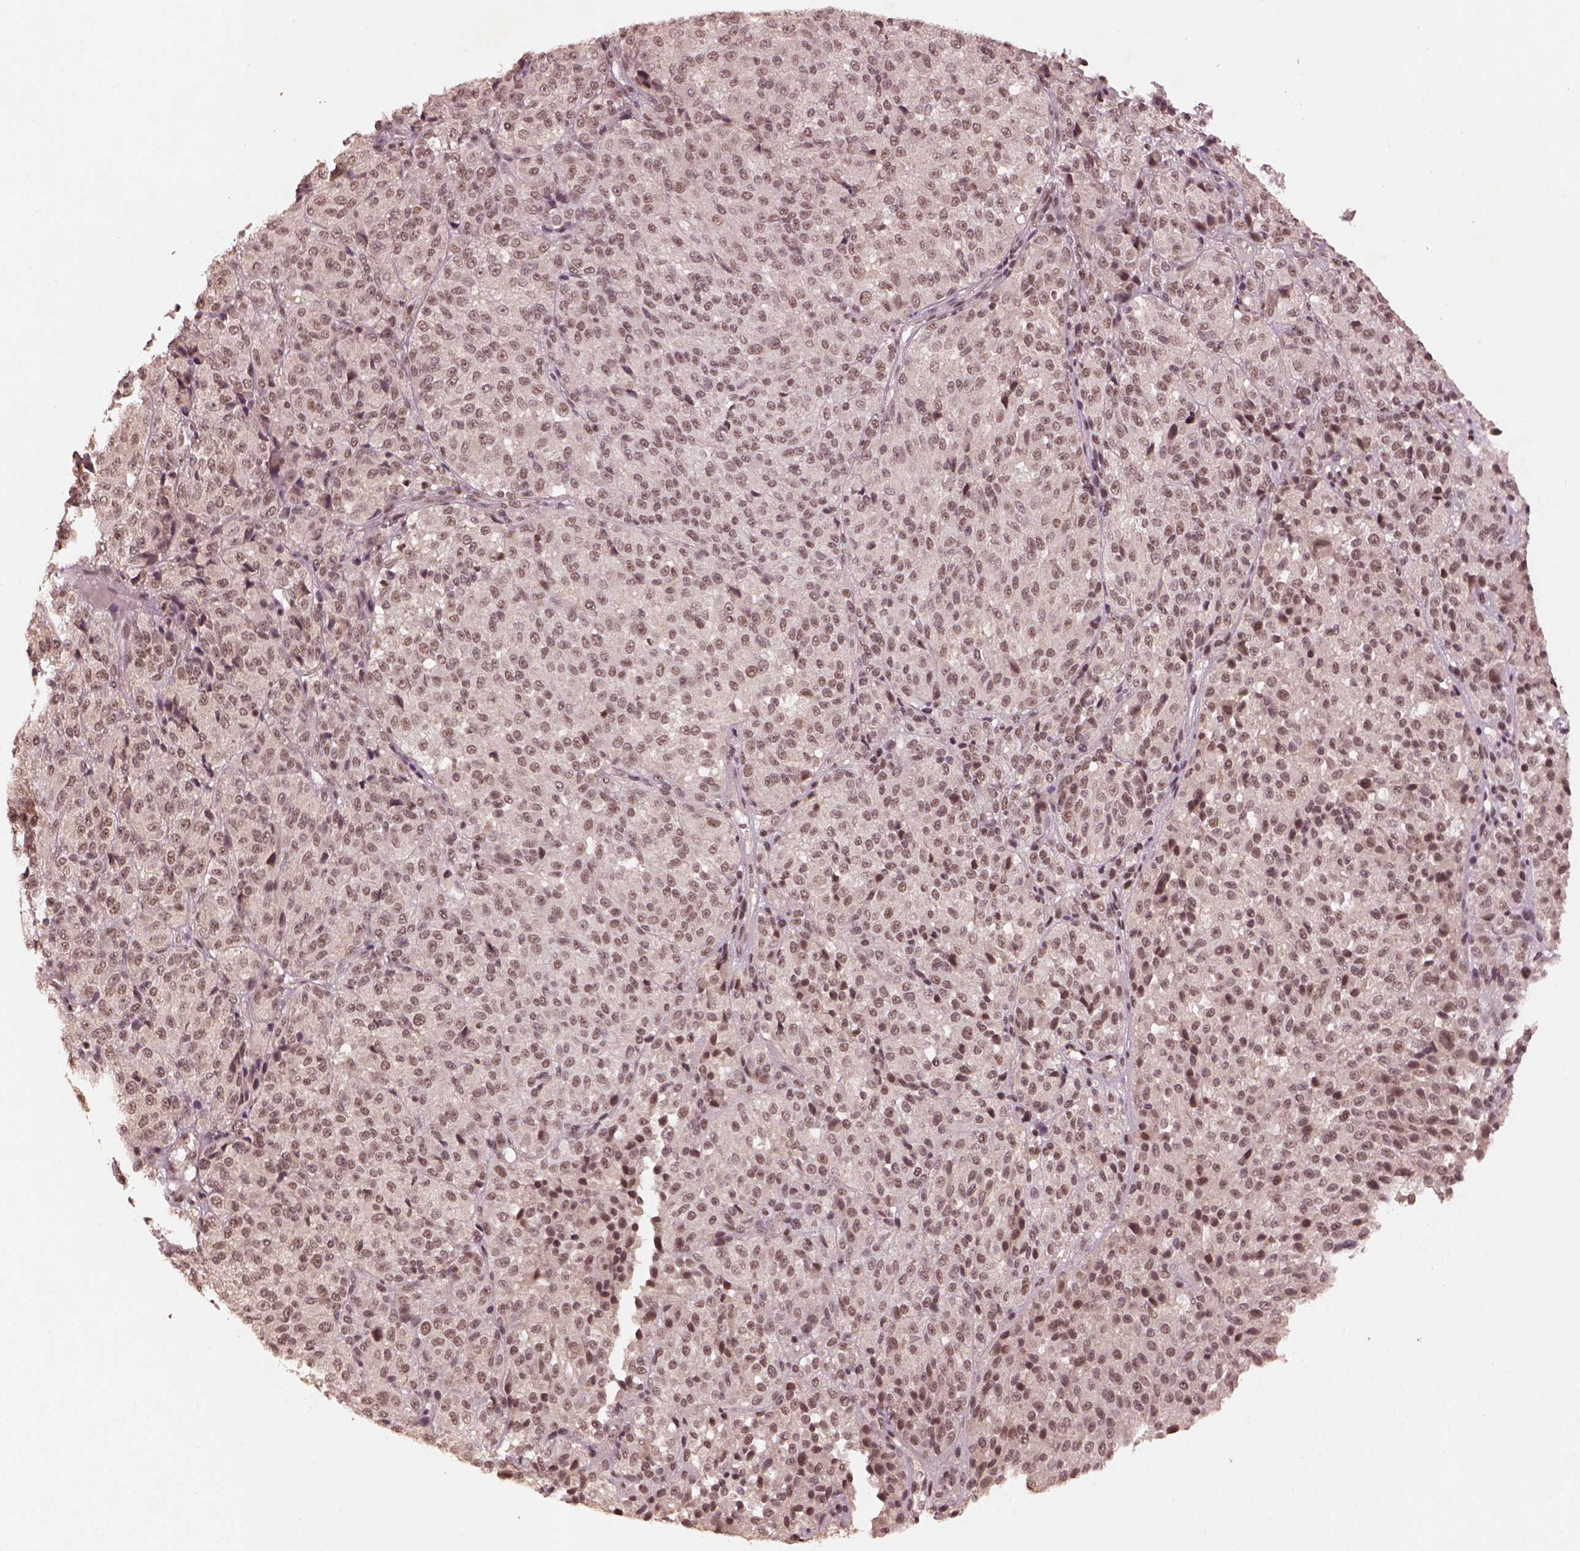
{"staining": {"intensity": "moderate", "quantity": ">75%", "location": "nuclear"}, "tissue": "melanoma", "cell_type": "Tumor cells", "image_type": "cancer", "snomed": [{"axis": "morphology", "description": "Malignant melanoma, Metastatic site"}, {"axis": "topography", "description": "Brain"}], "caption": "Protein staining displays moderate nuclear positivity in approximately >75% of tumor cells in melanoma.", "gene": "BRD9", "patient": {"sex": "female", "age": 56}}